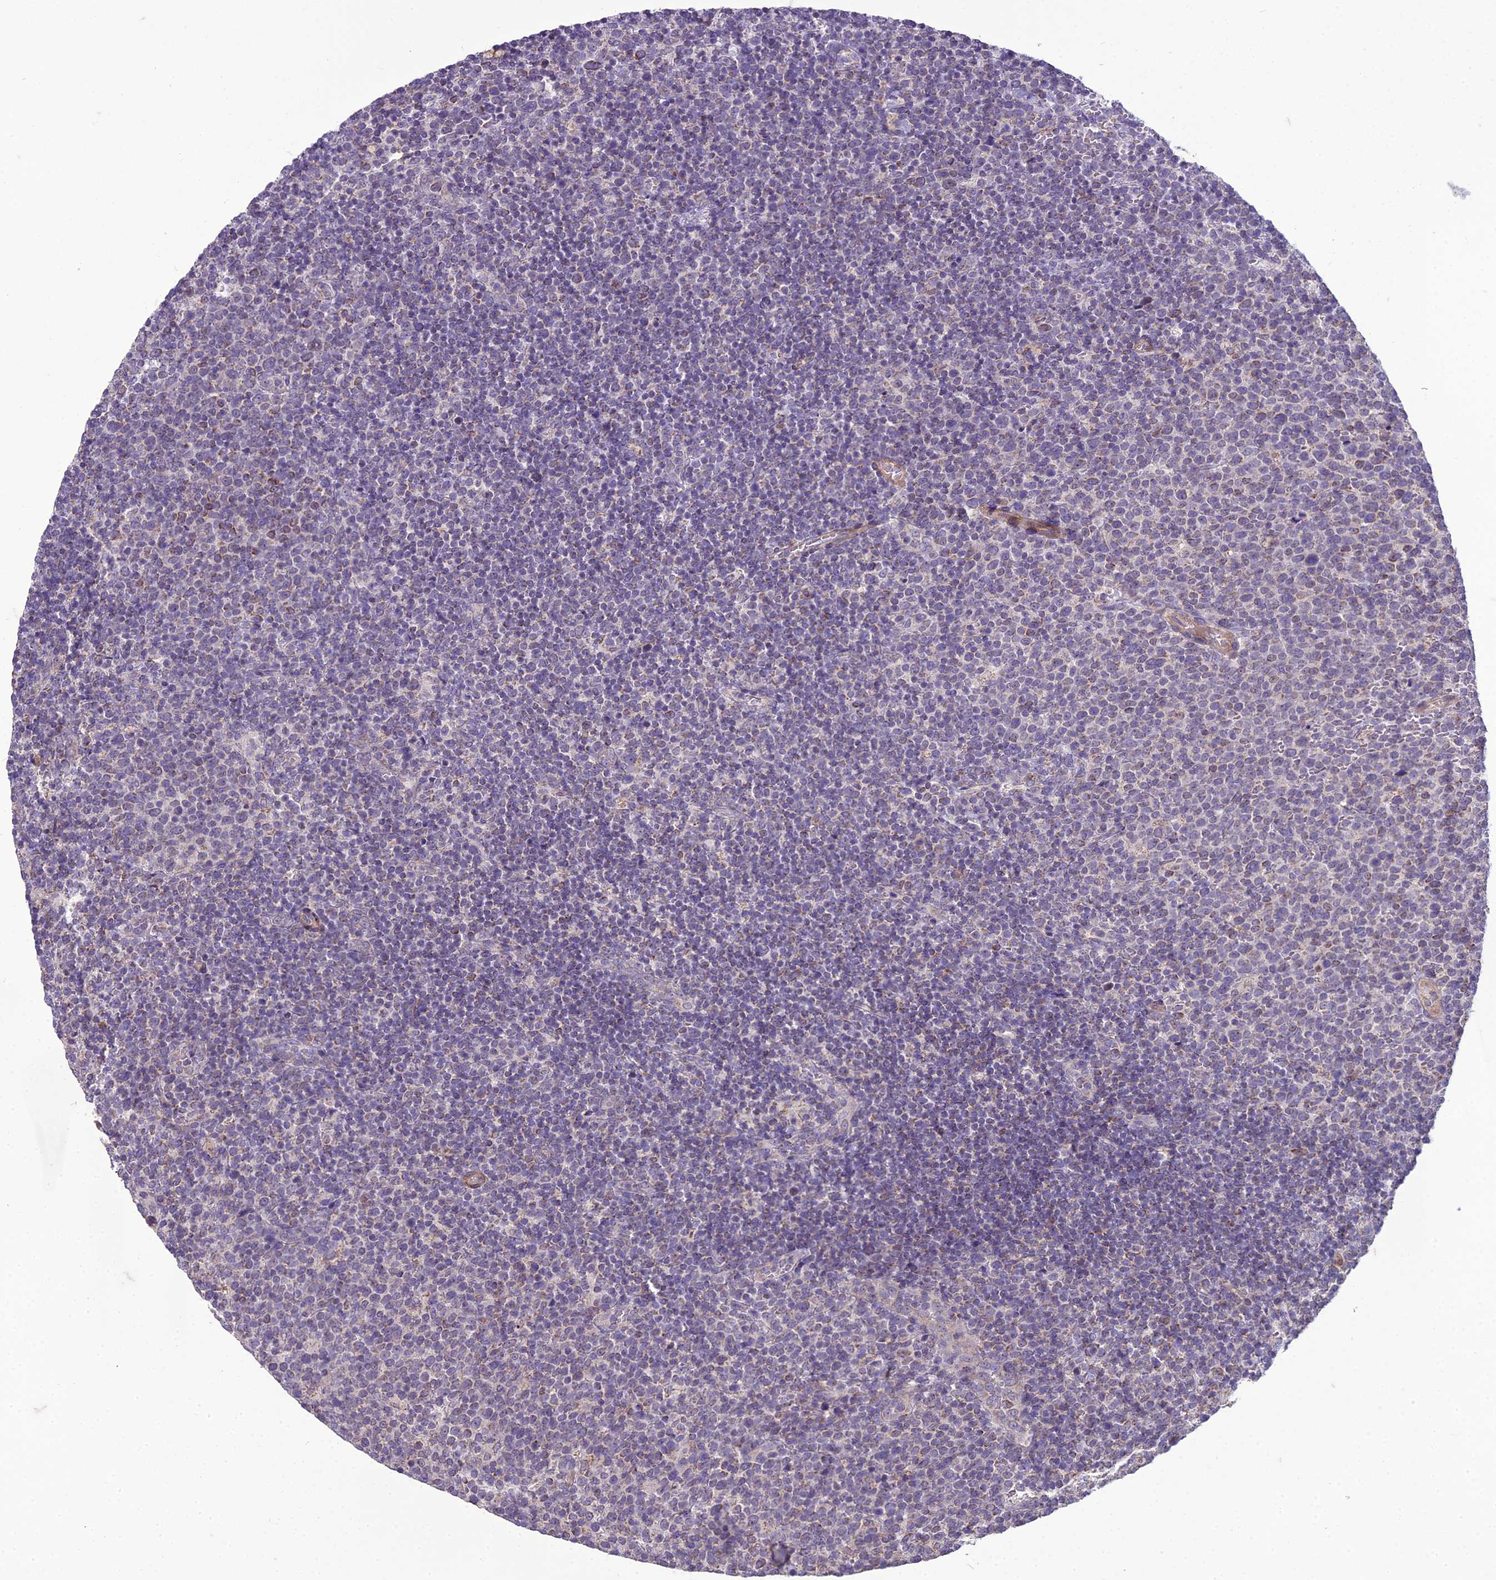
{"staining": {"intensity": "negative", "quantity": "none", "location": "none"}, "tissue": "lymphoma", "cell_type": "Tumor cells", "image_type": "cancer", "snomed": [{"axis": "morphology", "description": "Malignant lymphoma, non-Hodgkin's type, High grade"}, {"axis": "topography", "description": "Lymph node"}], "caption": "Immunohistochemical staining of human lymphoma reveals no significant positivity in tumor cells.", "gene": "DUS2", "patient": {"sex": "male", "age": 61}}